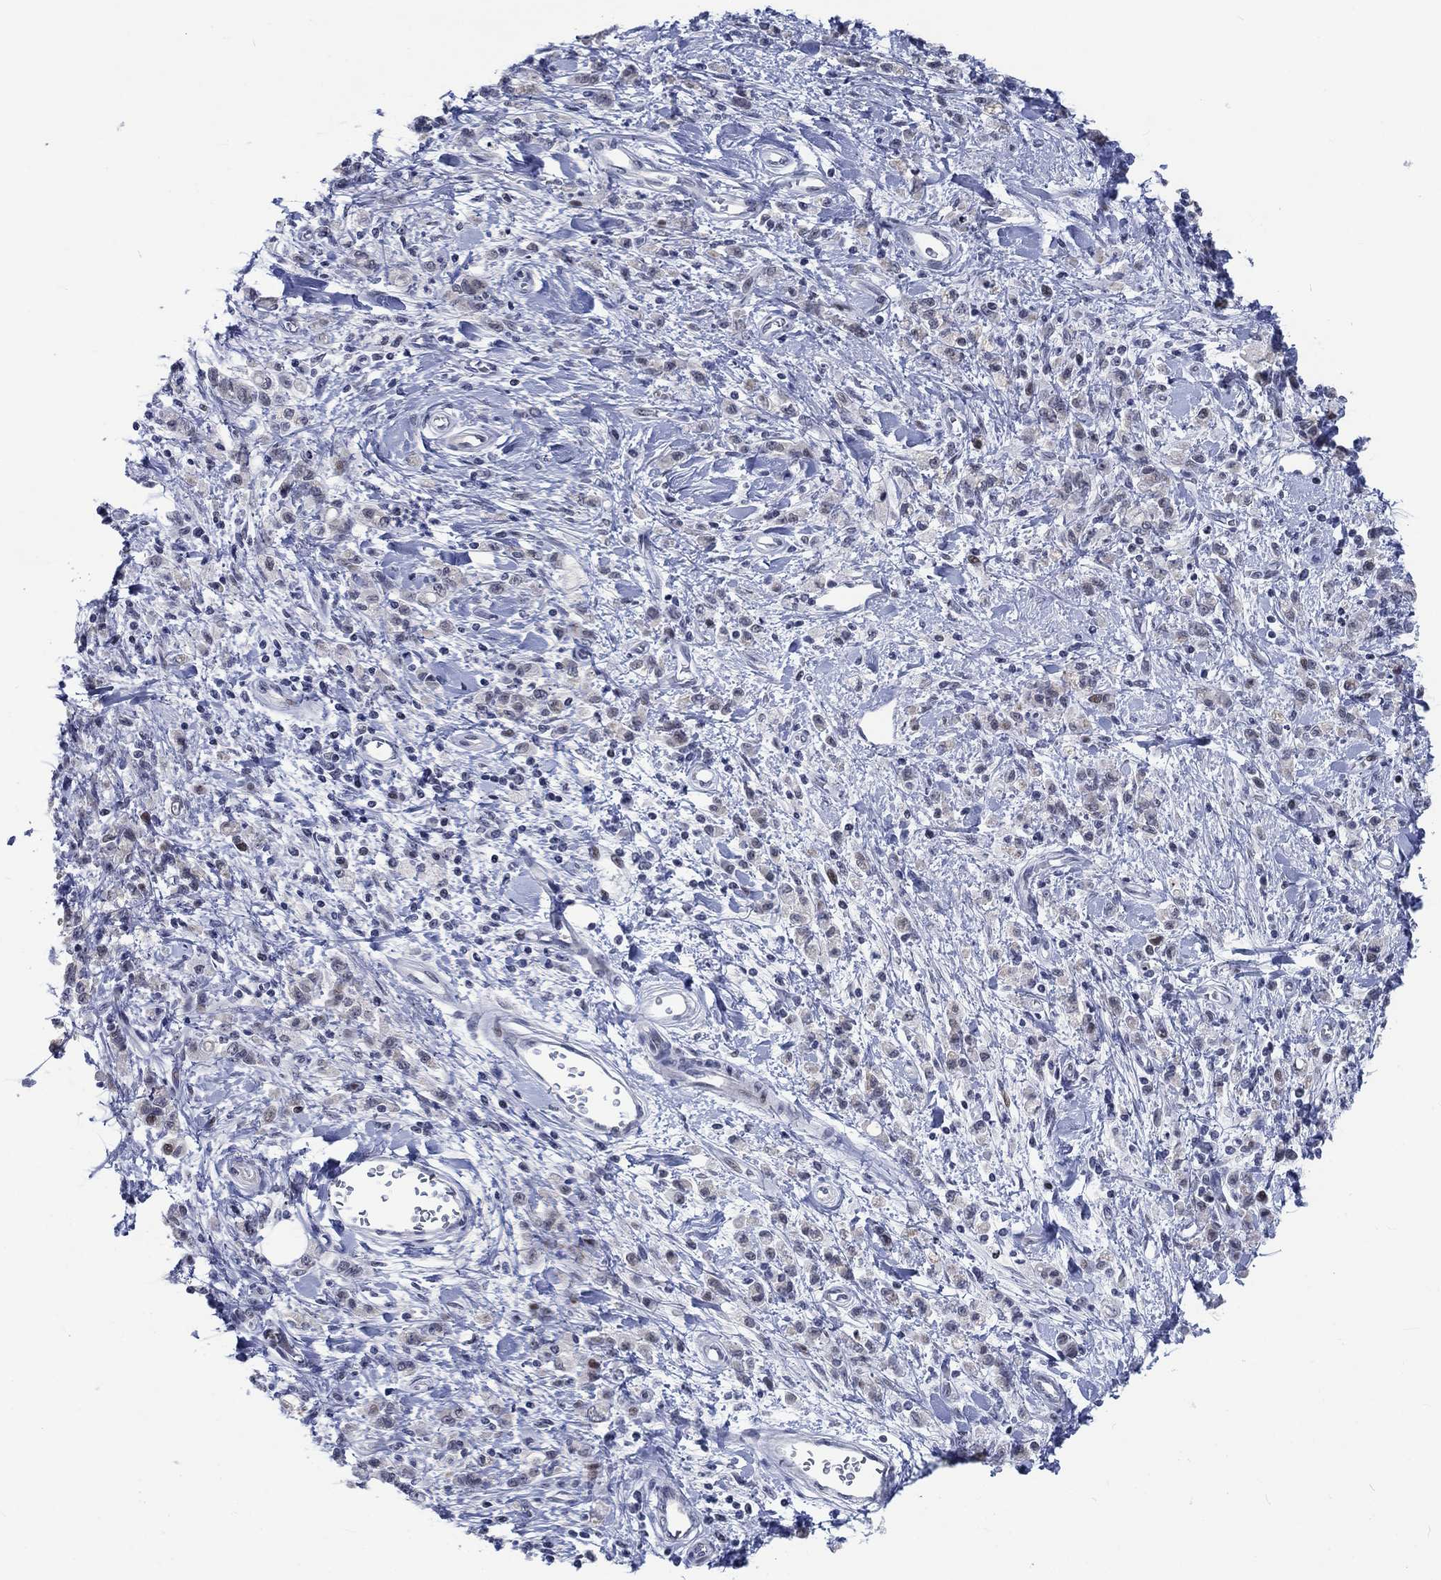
{"staining": {"intensity": "moderate", "quantity": "<25%", "location": "nuclear"}, "tissue": "stomach cancer", "cell_type": "Tumor cells", "image_type": "cancer", "snomed": [{"axis": "morphology", "description": "Adenocarcinoma, NOS"}, {"axis": "topography", "description": "Stomach"}], "caption": "Immunohistochemistry (IHC) (DAB (3,3'-diaminobenzidine)) staining of stomach adenocarcinoma exhibits moderate nuclear protein expression in approximately <25% of tumor cells. The protein is shown in brown color, while the nuclei are stained blue.", "gene": "NEU3", "patient": {"sex": "male", "age": 77}}